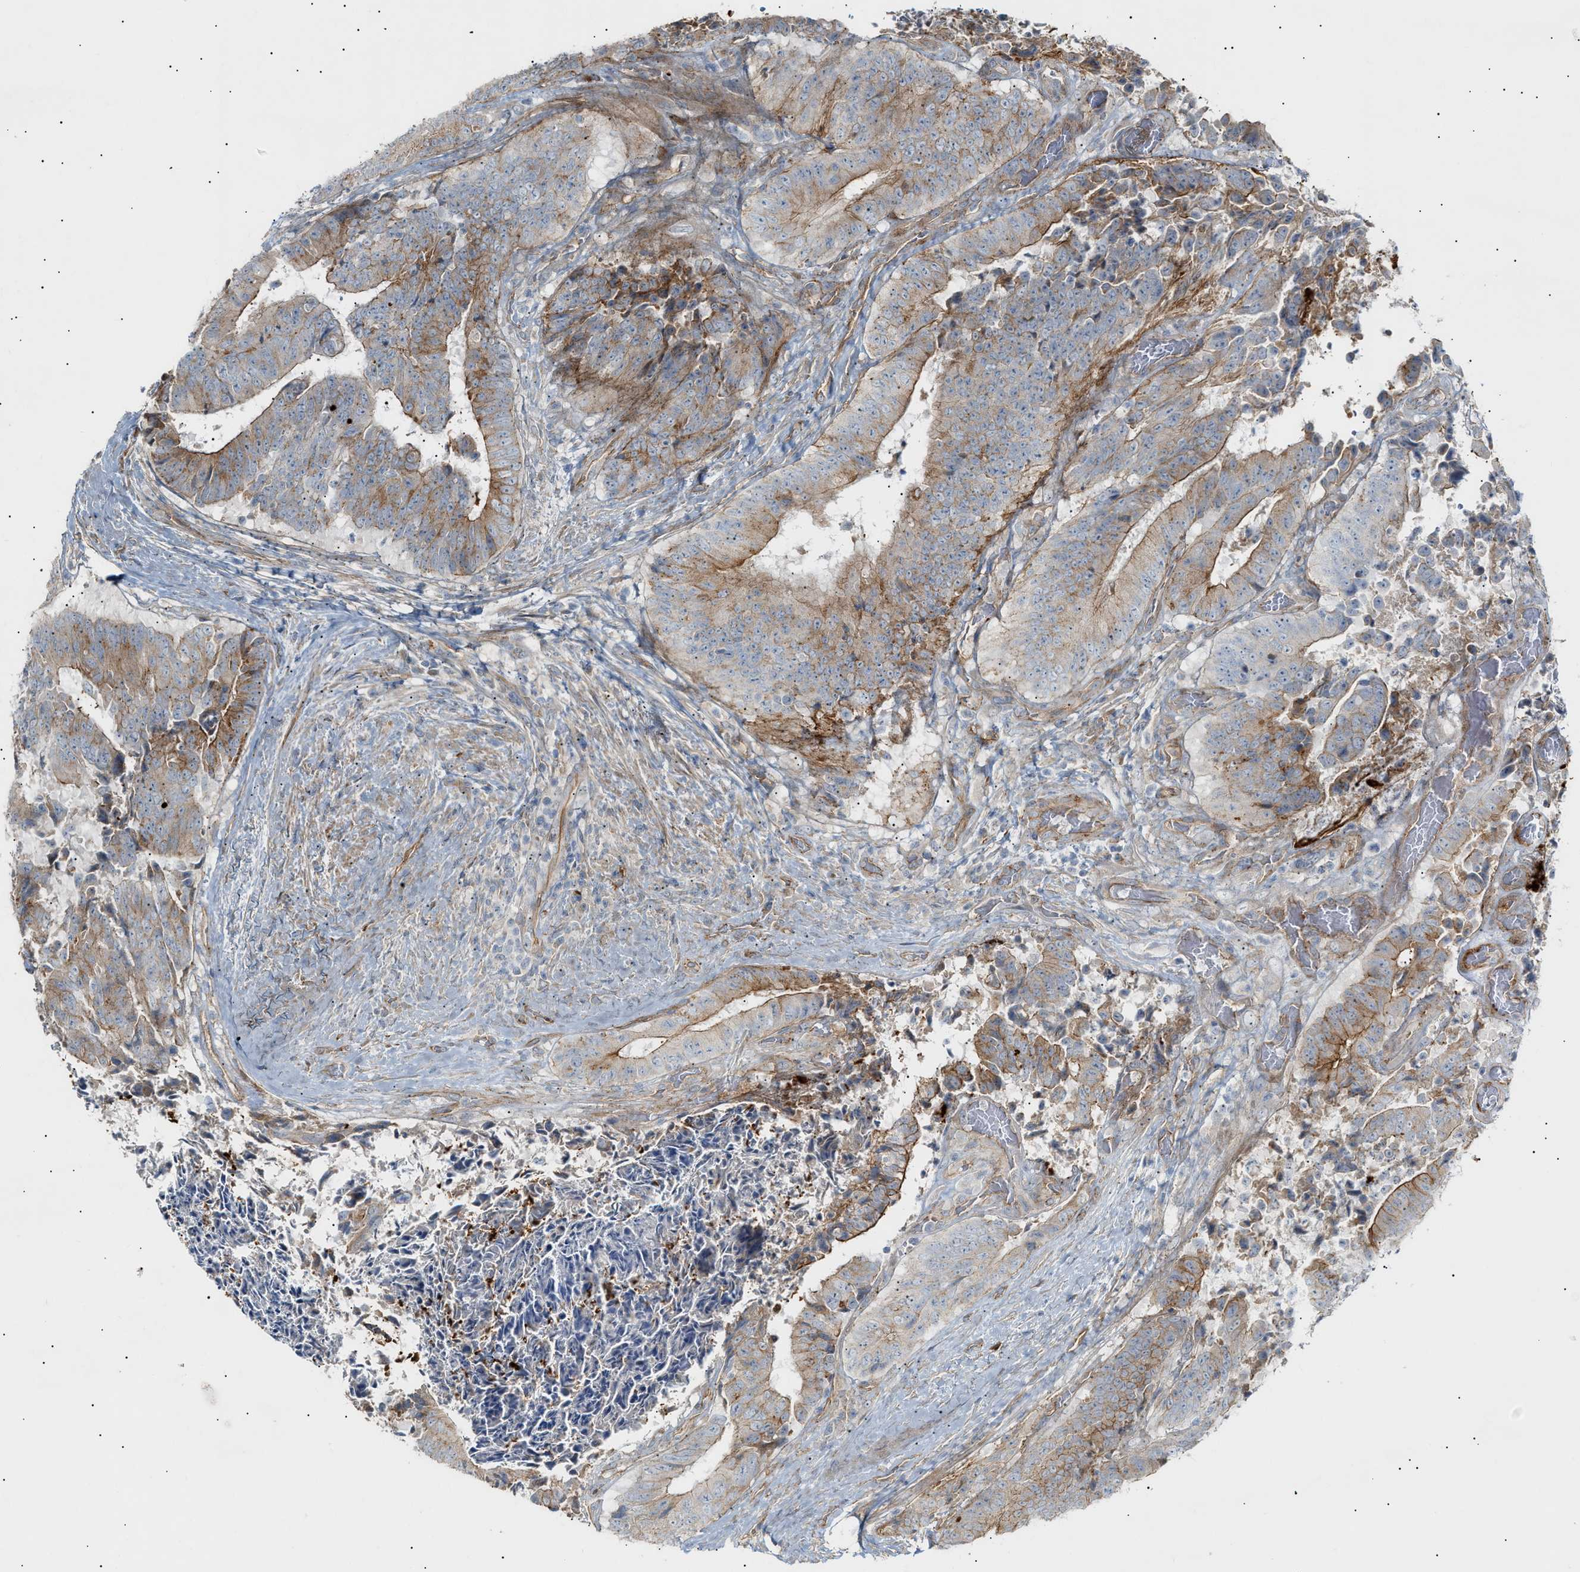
{"staining": {"intensity": "moderate", "quantity": "25%-75%", "location": "cytoplasmic/membranous"}, "tissue": "colorectal cancer", "cell_type": "Tumor cells", "image_type": "cancer", "snomed": [{"axis": "morphology", "description": "Adenocarcinoma, NOS"}, {"axis": "topography", "description": "Rectum"}], "caption": "Protein expression by IHC shows moderate cytoplasmic/membranous expression in about 25%-75% of tumor cells in colorectal cancer.", "gene": "ZFHX2", "patient": {"sex": "male", "age": 72}}